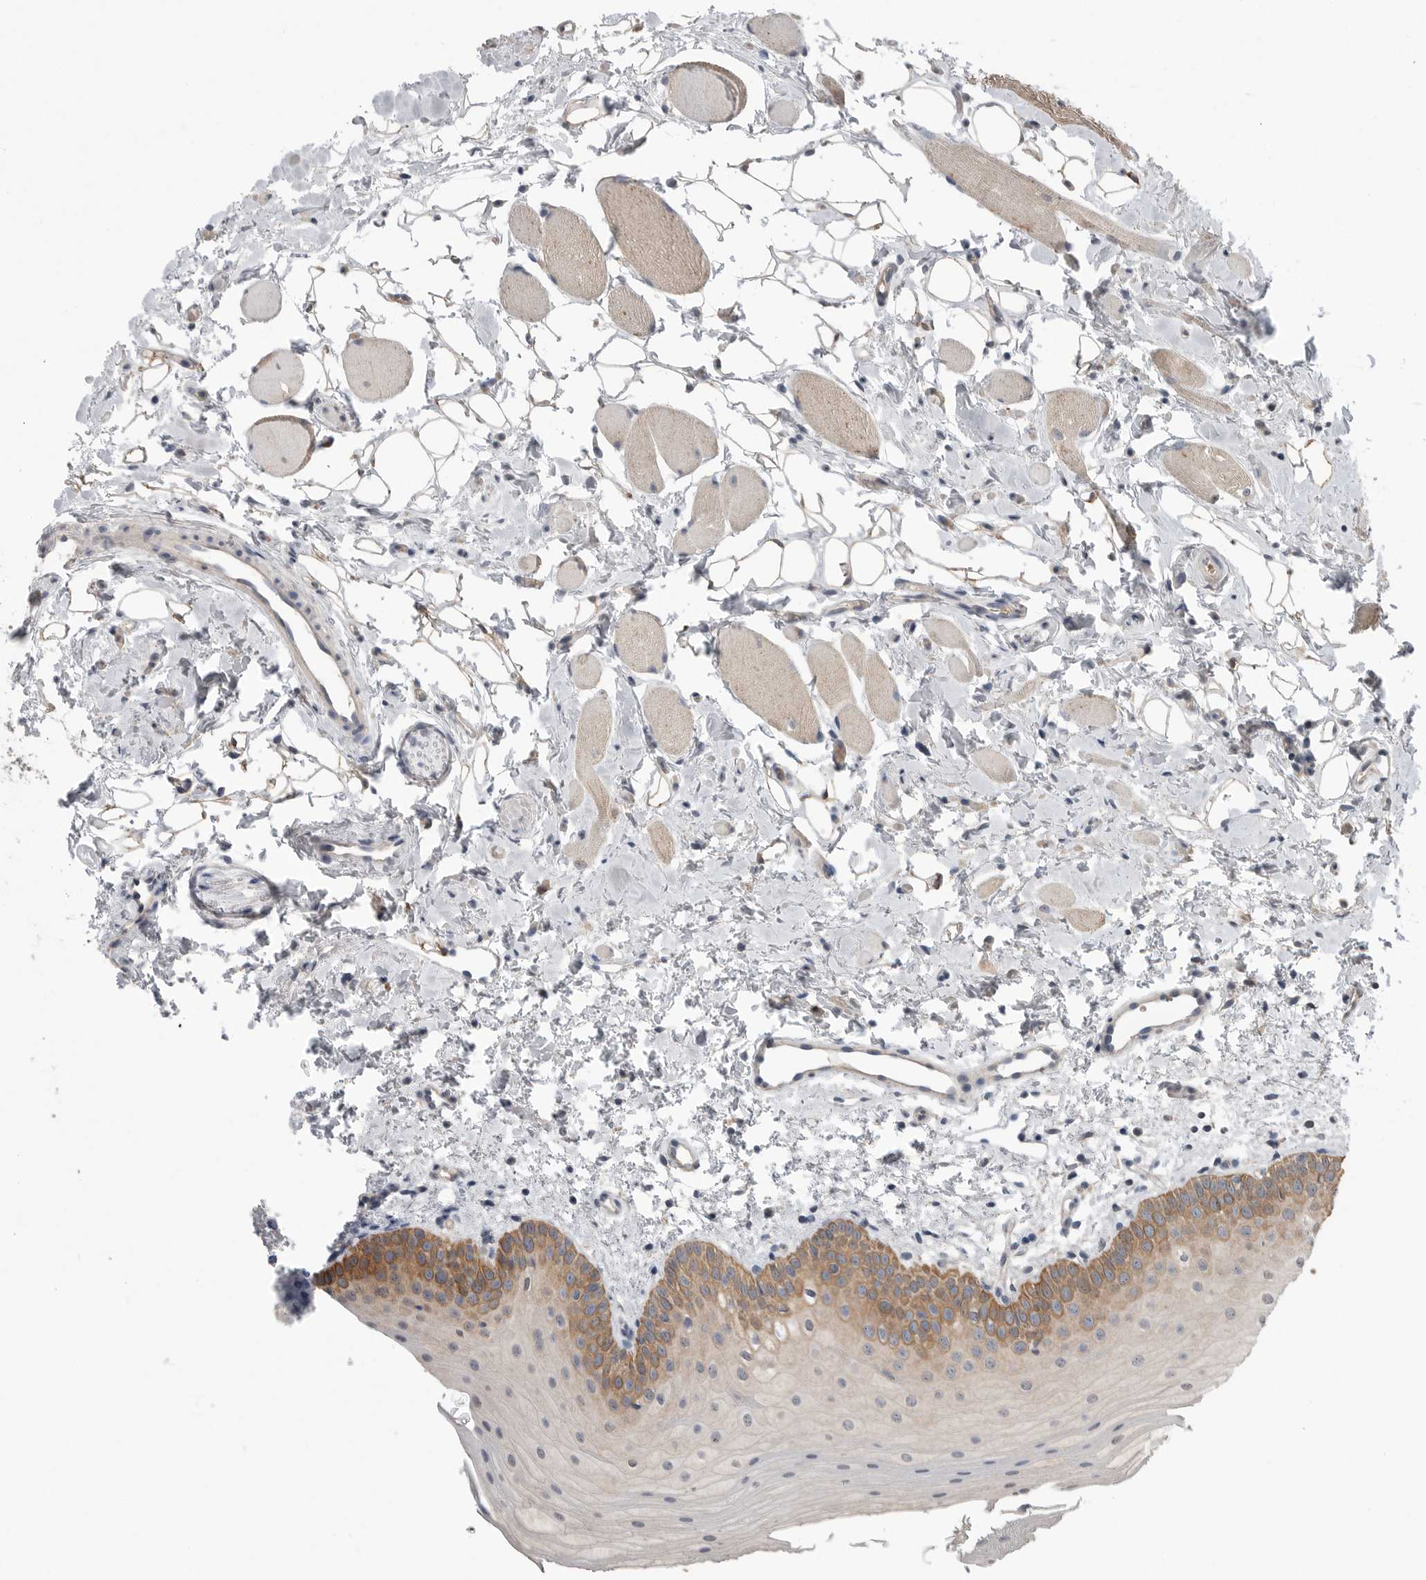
{"staining": {"intensity": "moderate", "quantity": "25%-75%", "location": "cytoplasmic/membranous"}, "tissue": "oral mucosa", "cell_type": "Squamous epithelial cells", "image_type": "normal", "snomed": [{"axis": "morphology", "description": "Normal tissue, NOS"}, {"axis": "topography", "description": "Oral tissue"}], "caption": "IHC of benign human oral mucosa reveals medium levels of moderate cytoplasmic/membranous staining in approximately 25%-75% of squamous epithelial cells.", "gene": "SCP2", "patient": {"sex": "male", "age": 28}}